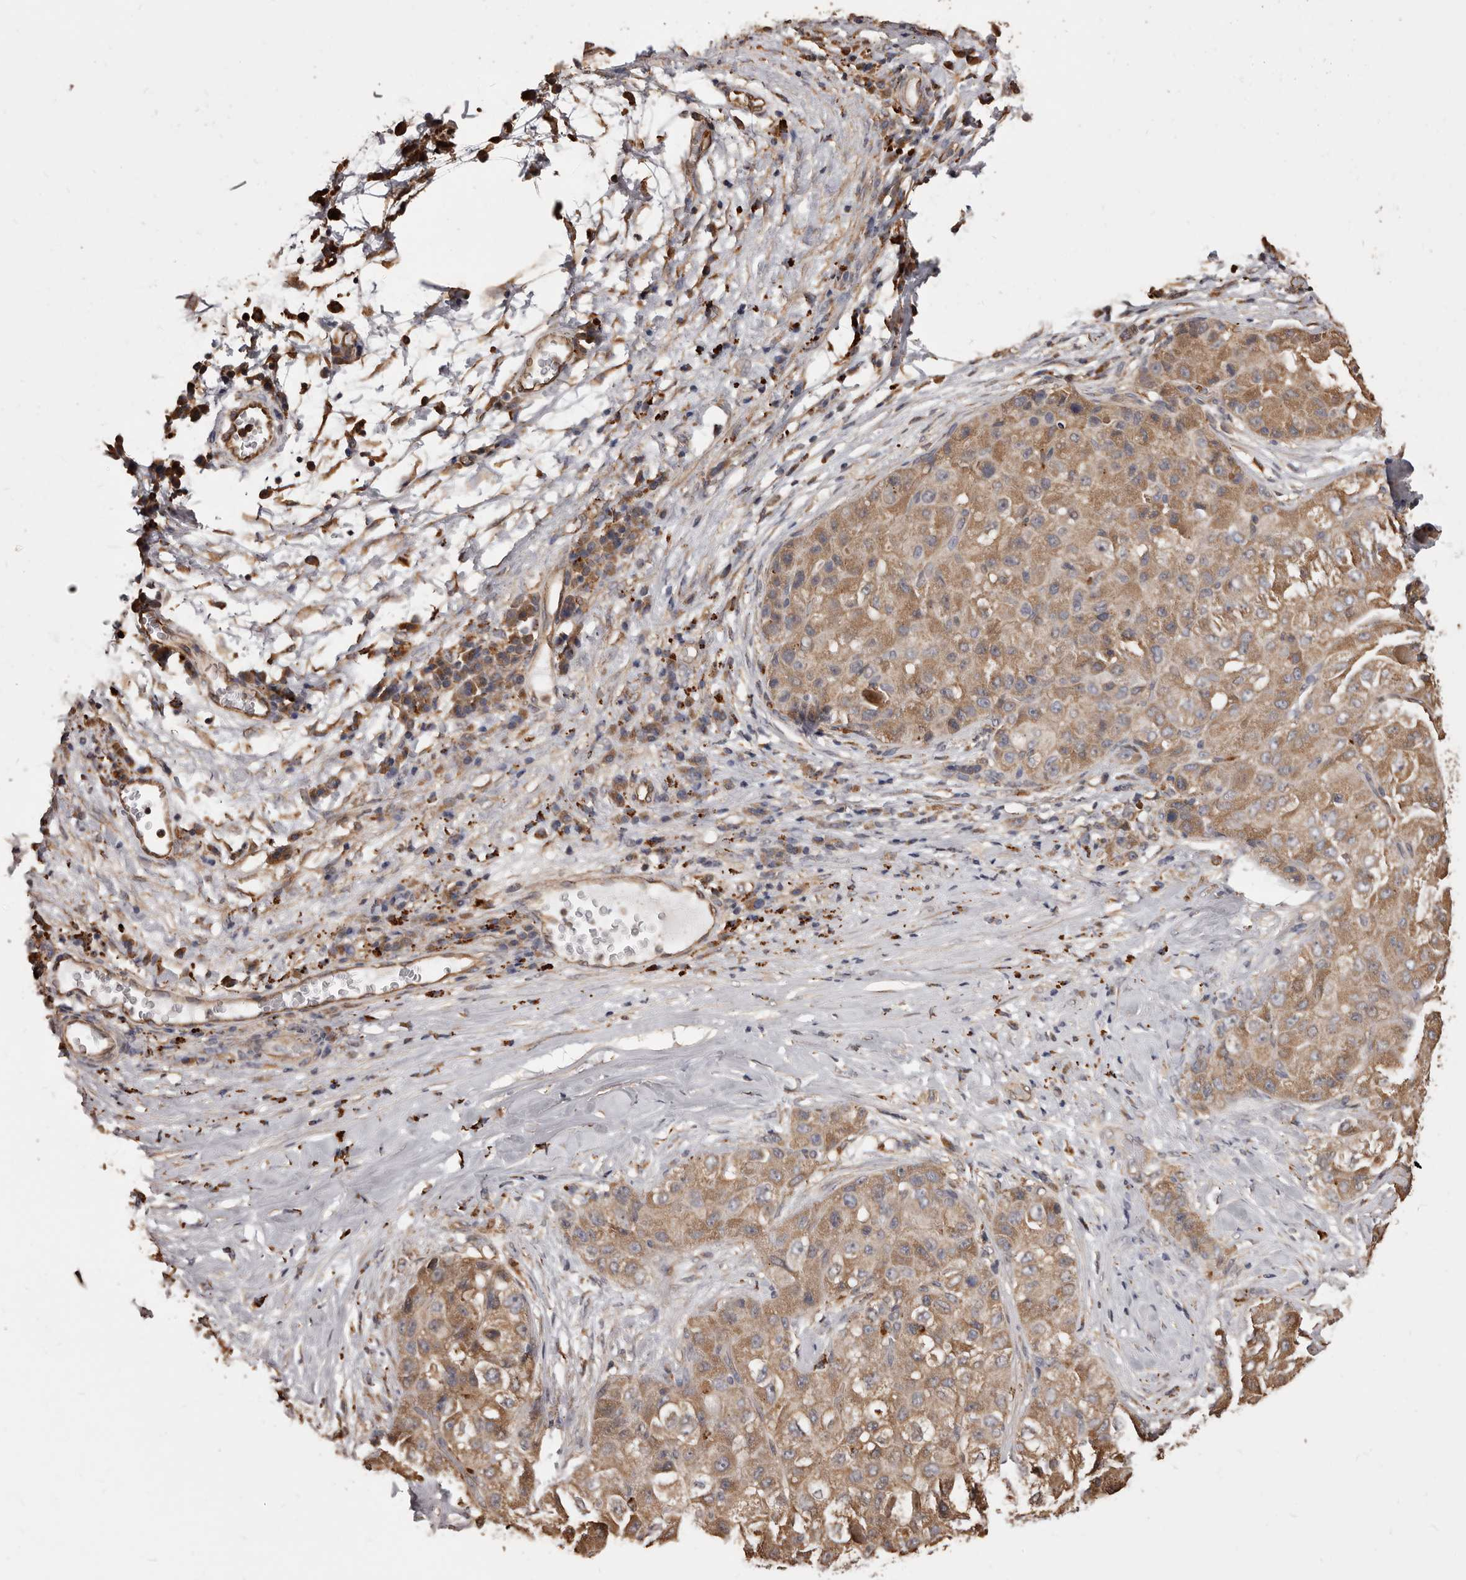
{"staining": {"intensity": "moderate", "quantity": ">75%", "location": "cytoplasmic/membranous"}, "tissue": "liver cancer", "cell_type": "Tumor cells", "image_type": "cancer", "snomed": [{"axis": "morphology", "description": "Carcinoma, Hepatocellular, NOS"}, {"axis": "topography", "description": "Liver"}], "caption": "Human hepatocellular carcinoma (liver) stained with a brown dye reveals moderate cytoplasmic/membranous positive positivity in approximately >75% of tumor cells.", "gene": "ALPK1", "patient": {"sex": "male", "age": 80}}